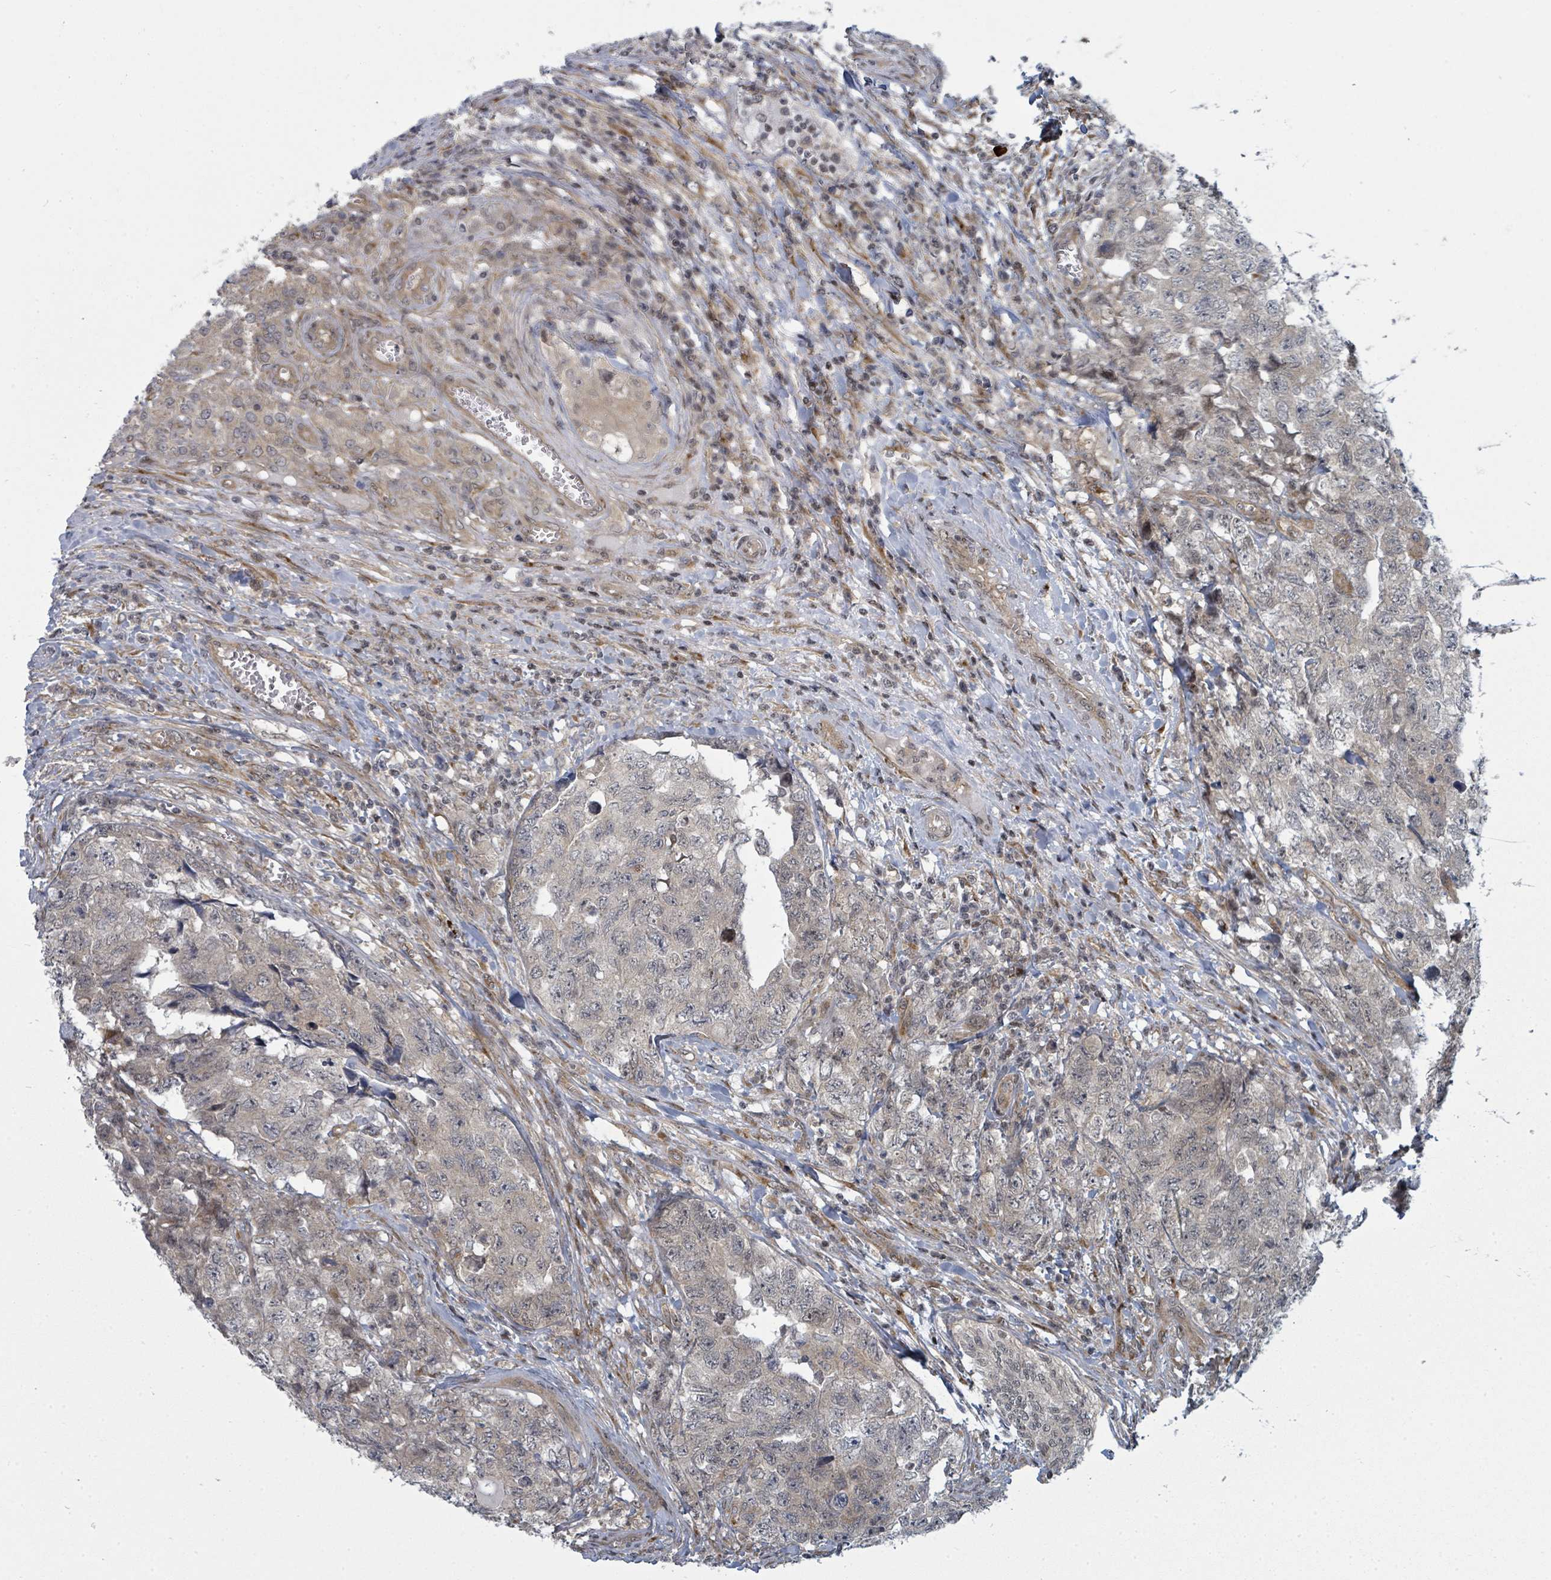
{"staining": {"intensity": "negative", "quantity": "none", "location": "none"}, "tissue": "testis cancer", "cell_type": "Tumor cells", "image_type": "cancer", "snomed": [{"axis": "morphology", "description": "Carcinoma, Embryonal, NOS"}, {"axis": "topography", "description": "Testis"}], "caption": "High power microscopy histopathology image of an IHC micrograph of testis embryonal carcinoma, revealing no significant expression in tumor cells.", "gene": "PSMG2", "patient": {"sex": "male", "age": 31}}